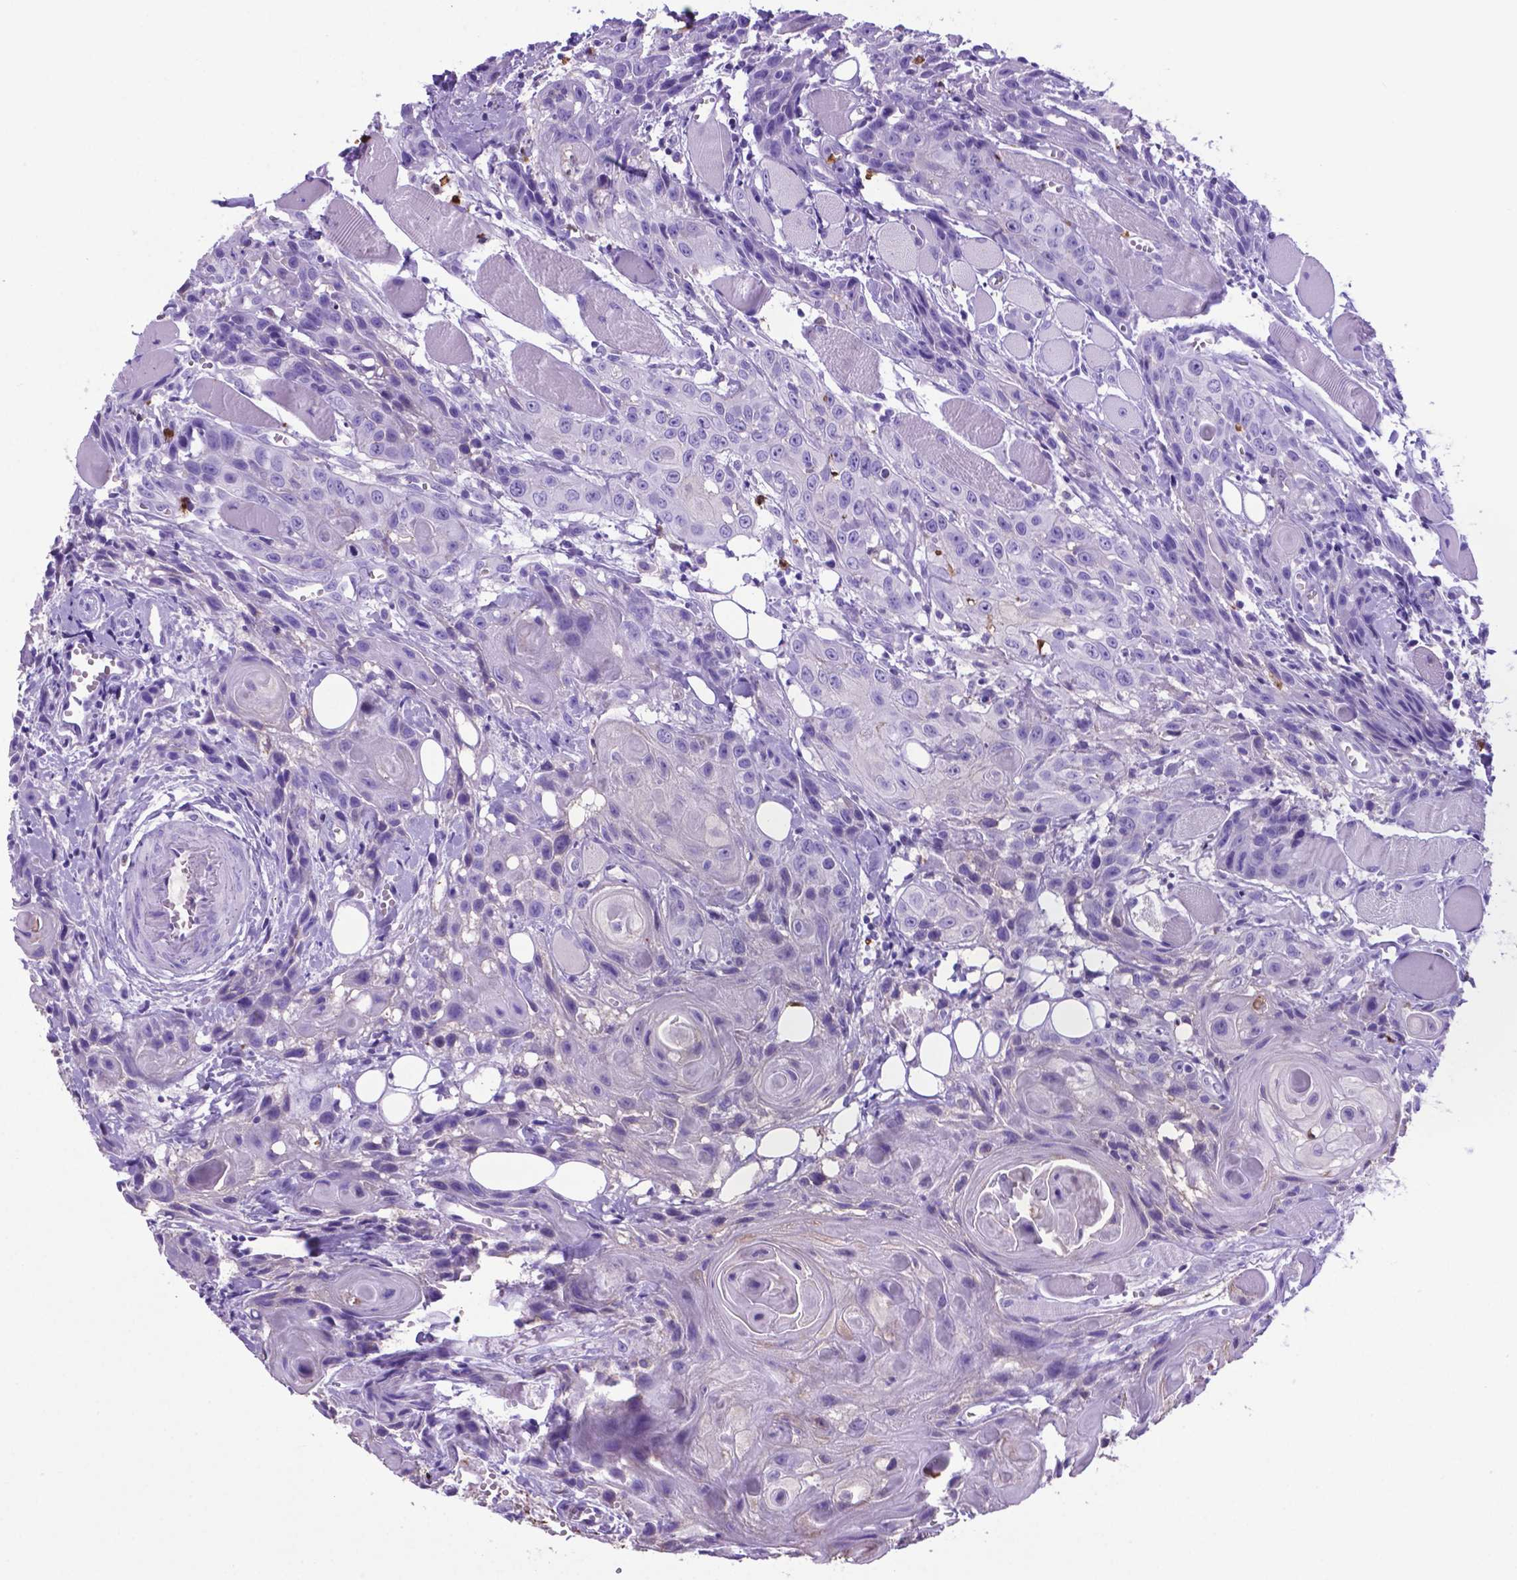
{"staining": {"intensity": "negative", "quantity": "none", "location": "none"}, "tissue": "head and neck cancer", "cell_type": "Tumor cells", "image_type": "cancer", "snomed": [{"axis": "morphology", "description": "Squamous cell carcinoma, NOS"}, {"axis": "topography", "description": "Oral tissue"}, {"axis": "topography", "description": "Head-Neck"}], "caption": "Protein analysis of head and neck cancer demonstrates no significant staining in tumor cells. (Immunohistochemistry, brightfield microscopy, high magnification).", "gene": "LZTR1", "patient": {"sex": "male", "age": 58}}